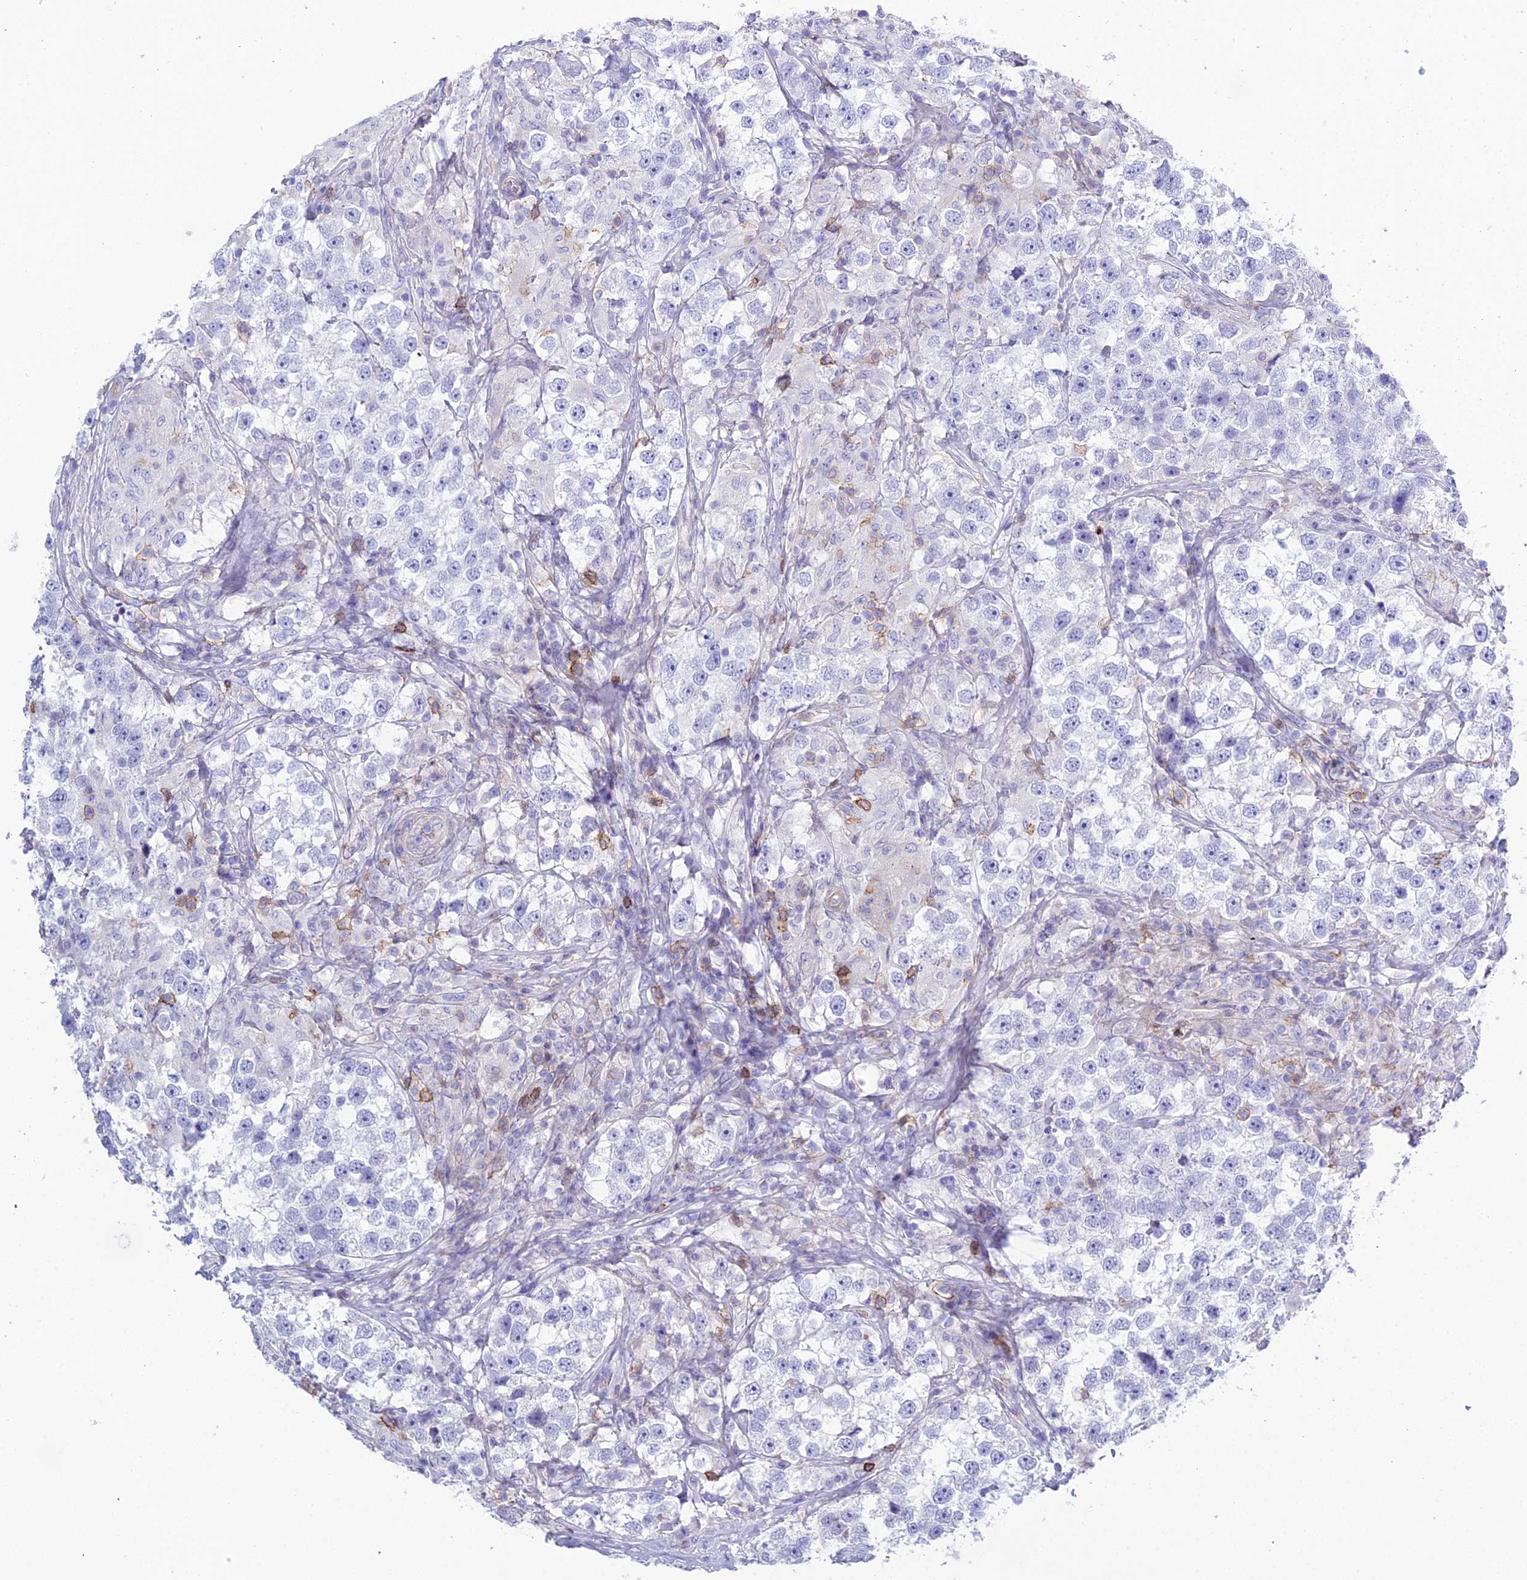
{"staining": {"intensity": "negative", "quantity": "none", "location": "none"}, "tissue": "testis cancer", "cell_type": "Tumor cells", "image_type": "cancer", "snomed": [{"axis": "morphology", "description": "Seminoma, NOS"}, {"axis": "topography", "description": "Testis"}], "caption": "Immunohistochemical staining of testis cancer reveals no significant staining in tumor cells. The staining was performed using DAB (3,3'-diaminobenzidine) to visualize the protein expression in brown, while the nuclei were stained in blue with hematoxylin (Magnification: 20x).", "gene": "OR1Q1", "patient": {"sex": "male", "age": 46}}